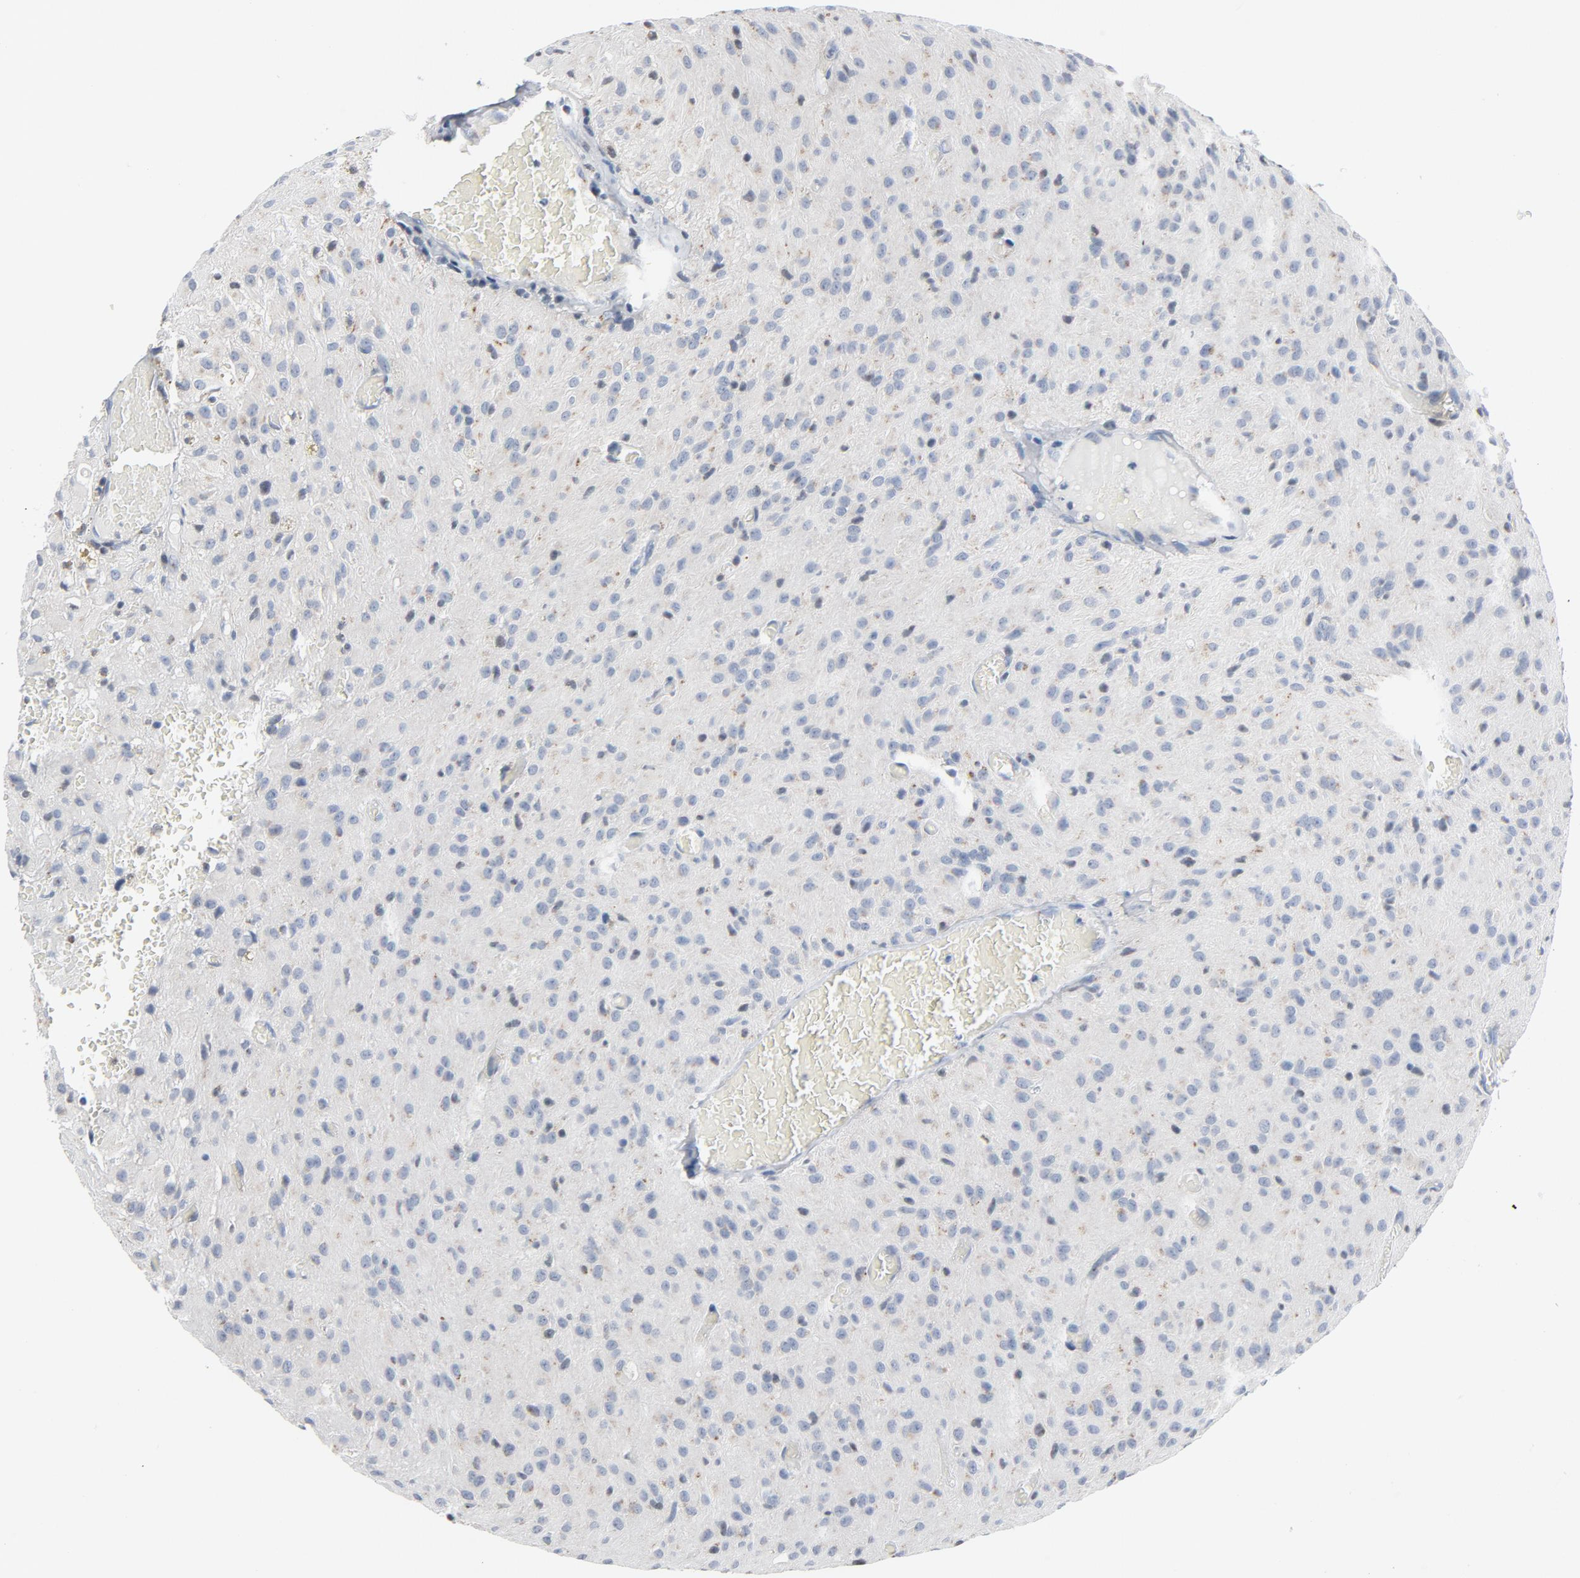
{"staining": {"intensity": "weak", "quantity": "<25%", "location": "cytoplasmic/membranous"}, "tissue": "glioma", "cell_type": "Tumor cells", "image_type": "cancer", "snomed": [{"axis": "morphology", "description": "Glioma, malignant, High grade"}, {"axis": "topography", "description": "Brain"}], "caption": "A histopathology image of malignant glioma (high-grade) stained for a protein reveals no brown staining in tumor cells.", "gene": "YIPF6", "patient": {"sex": "female", "age": 59}}